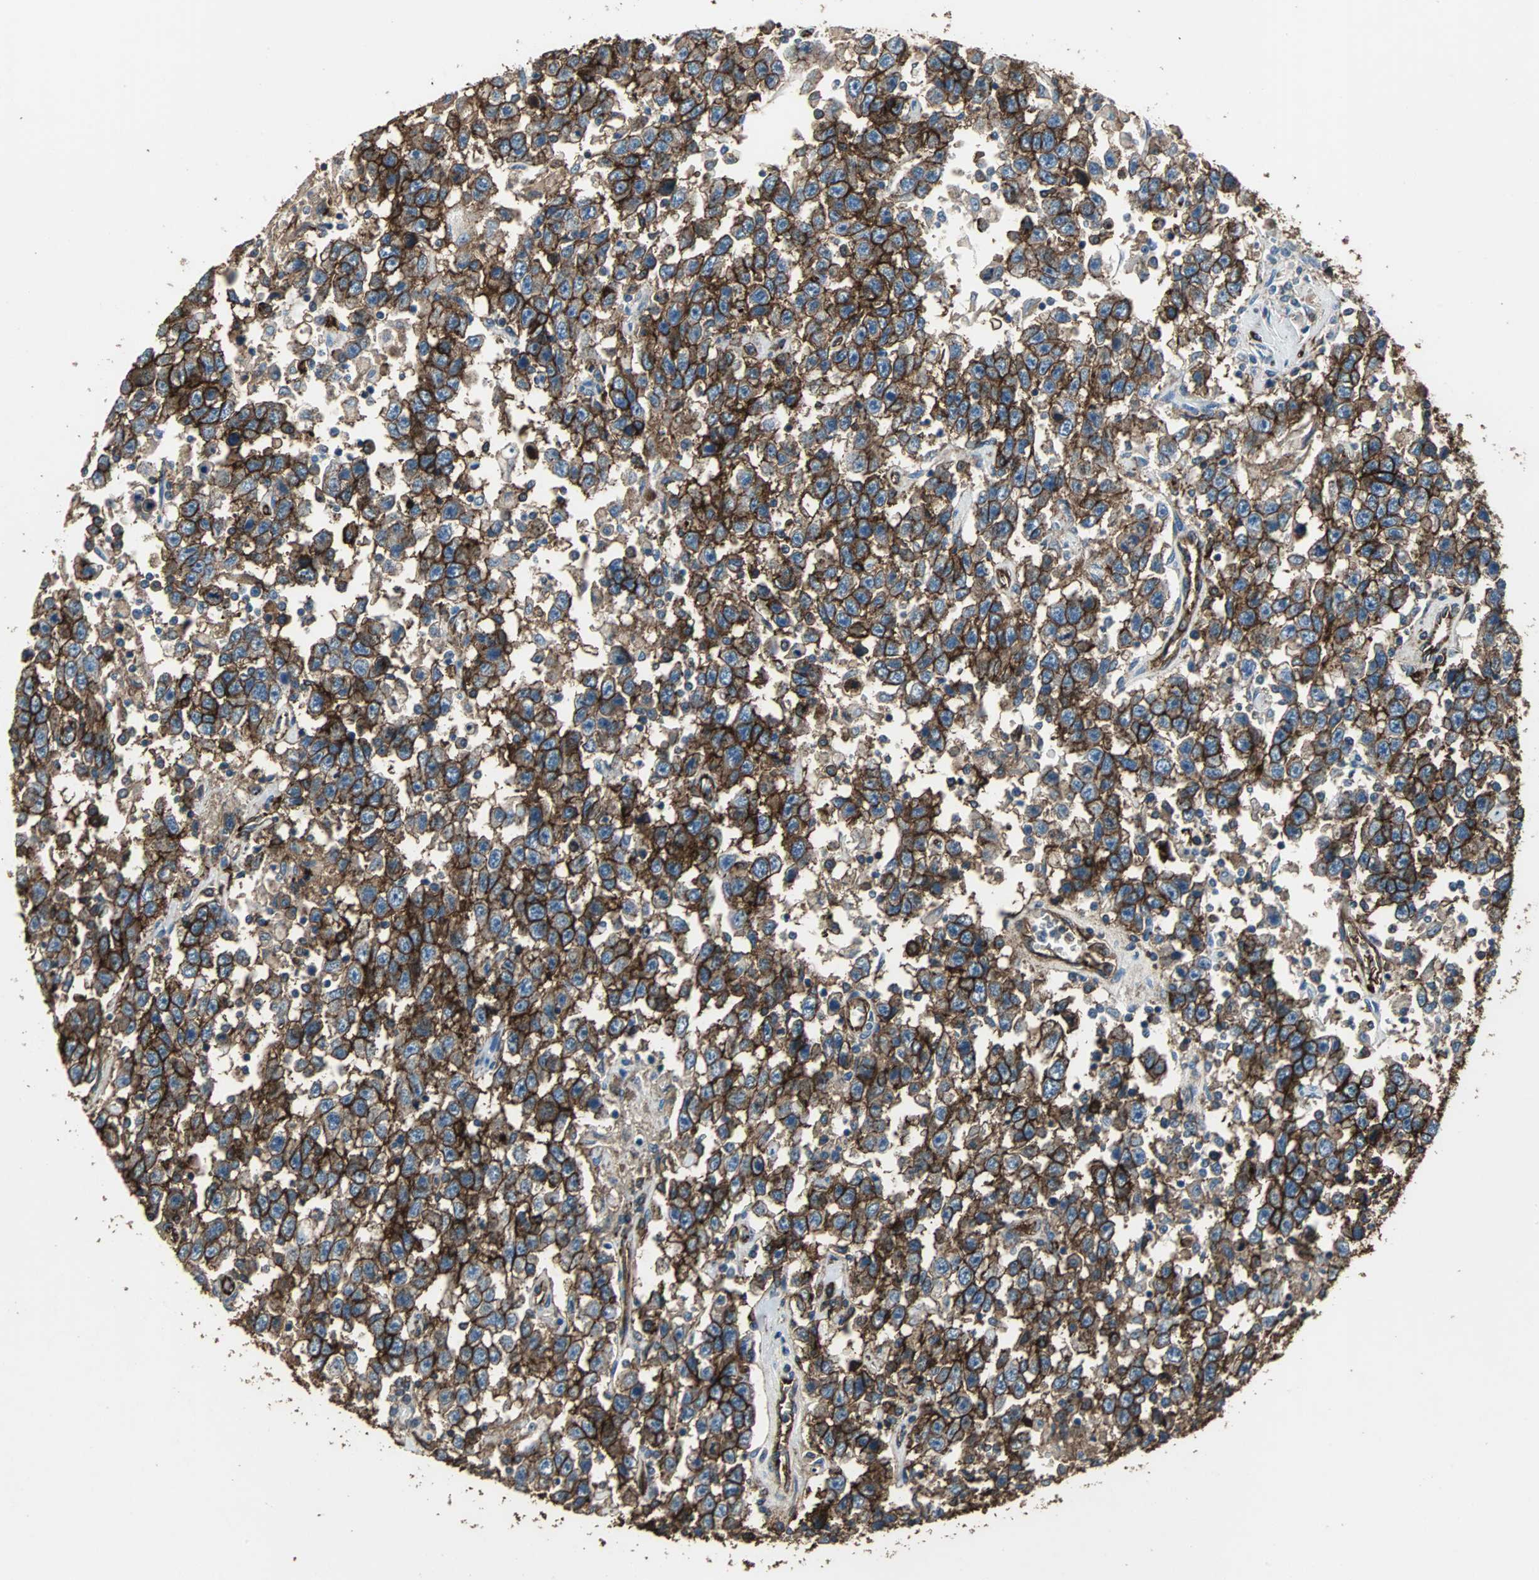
{"staining": {"intensity": "strong", "quantity": ">75%", "location": "cytoplasmic/membranous"}, "tissue": "testis cancer", "cell_type": "Tumor cells", "image_type": "cancer", "snomed": [{"axis": "morphology", "description": "Seminoma, NOS"}, {"axis": "topography", "description": "Testis"}], "caption": "DAB immunohistochemical staining of human testis seminoma shows strong cytoplasmic/membranous protein staining in approximately >75% of tumor cells.", "gene": "F11R", "patient": {"sex": "male", "age": 41}}